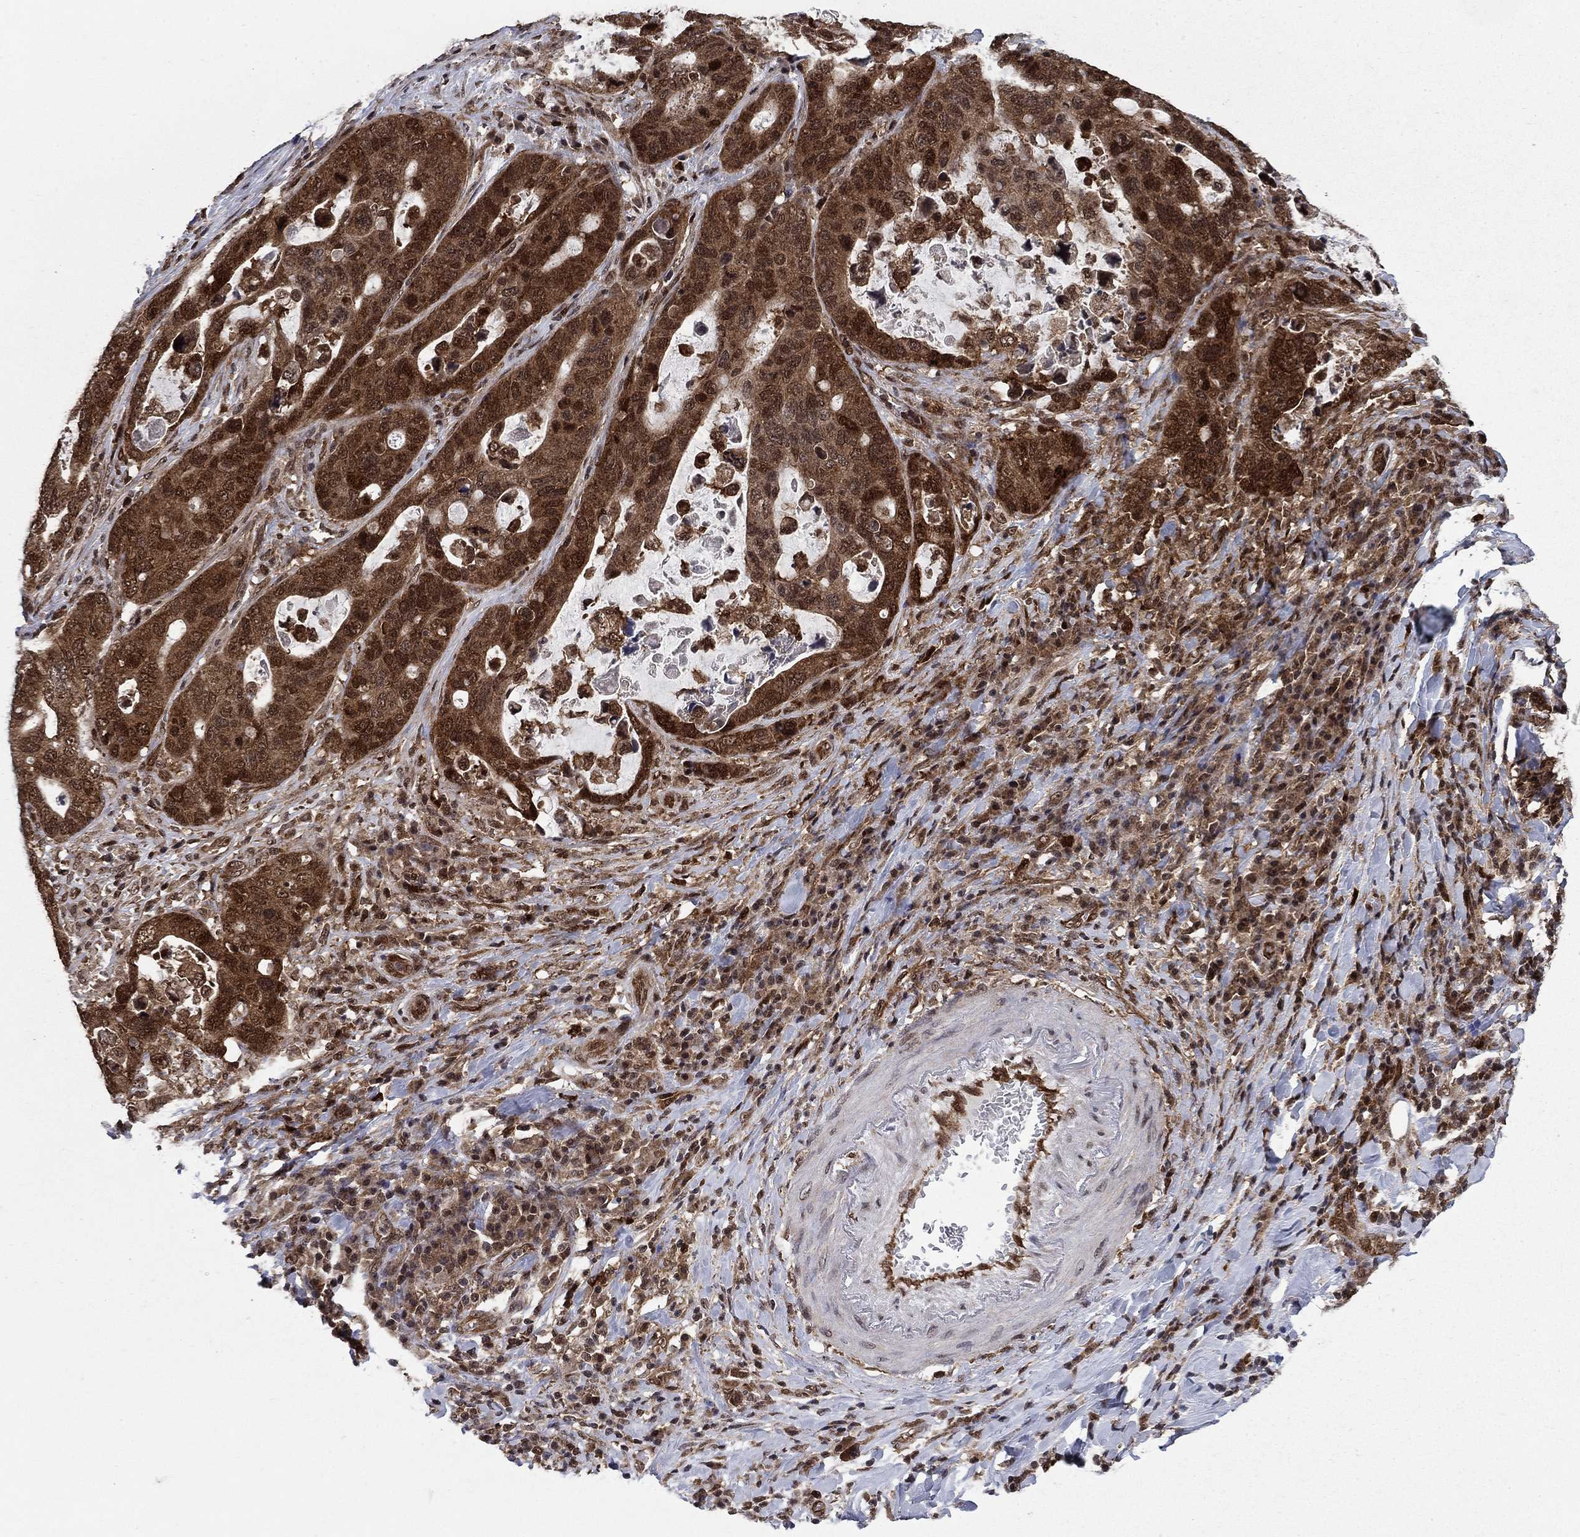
{"staining": {"intensity": "strong", "quantity": "25%-75%", "location": "cytoplasmic/membranous,nuclear"}, "tissue": "stomach cancer", "cell_type": "Tumor cells", "image_type": "cancer", "snomed": [{"axis": "morphology", "description": "Adenocarcinoma, NOS"}, {"axis": "topography", "description": "Stomach"}], "caption": "Human adenocarcinoma (stomach) stained for a protein (brown) exhibits strong cytoplasmic/membranous and nuclear positive expression in approximately 25%-75% of tumor cells.", "gene": "DNAJA1", "patient": {"sex": "male", "age": 54}}